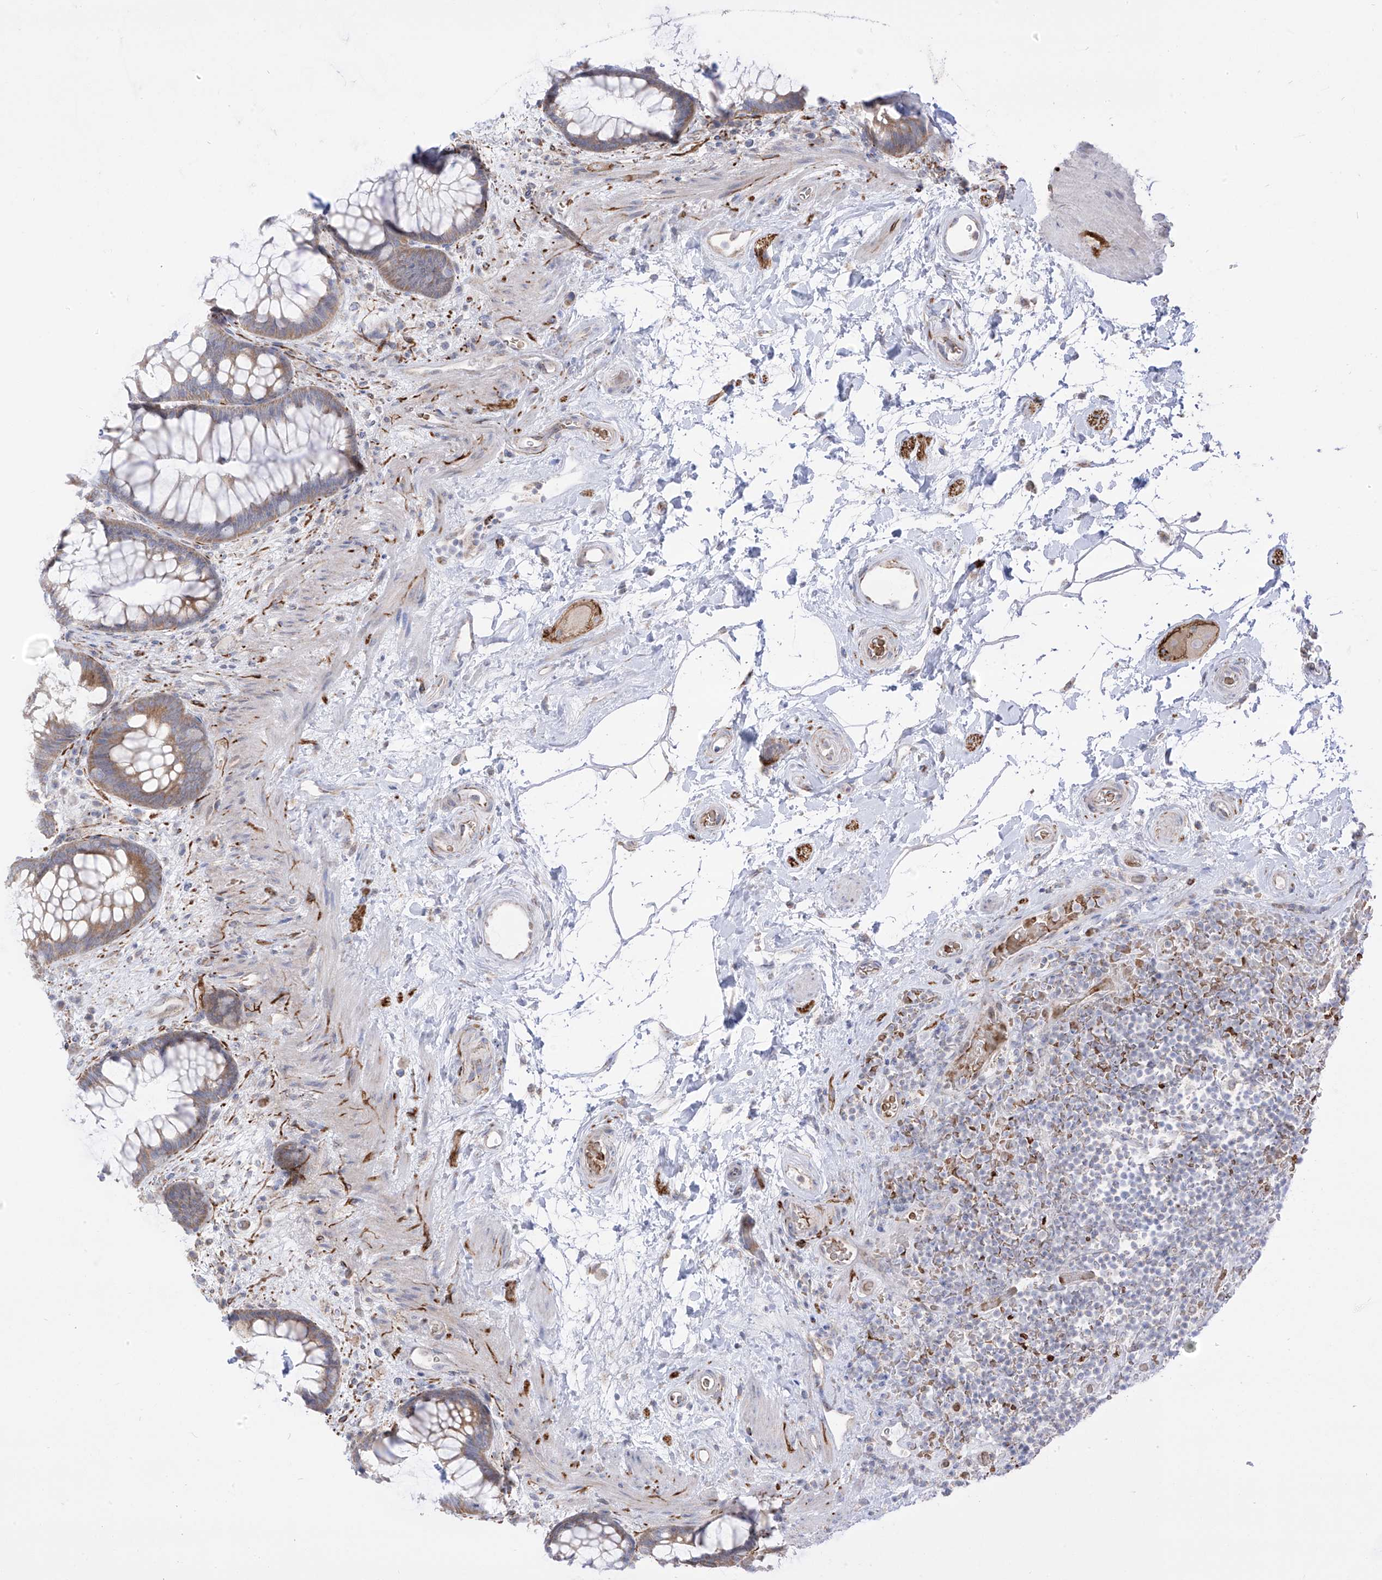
{"staining": {"intensity": "weak", "quantity": ">75%", "location": "cytoplasmic/membranous"}, "tissue": "rectum", "cell_type": "Glandular cells", "image_type": "normal", "snomed": [{"axis": "morphology", "description": "Normal tissue, NOS"}, {"axis": "topography", "description": "Rectum"}], "caption": "Rectum stained with immunohistochemistry (IHC) shows weak cytoplasmic/membranous positivity in approximately >75% of glandular cells.", "gene": "ARHGEF40", "patient": {"sex": "male", "age": 51}}